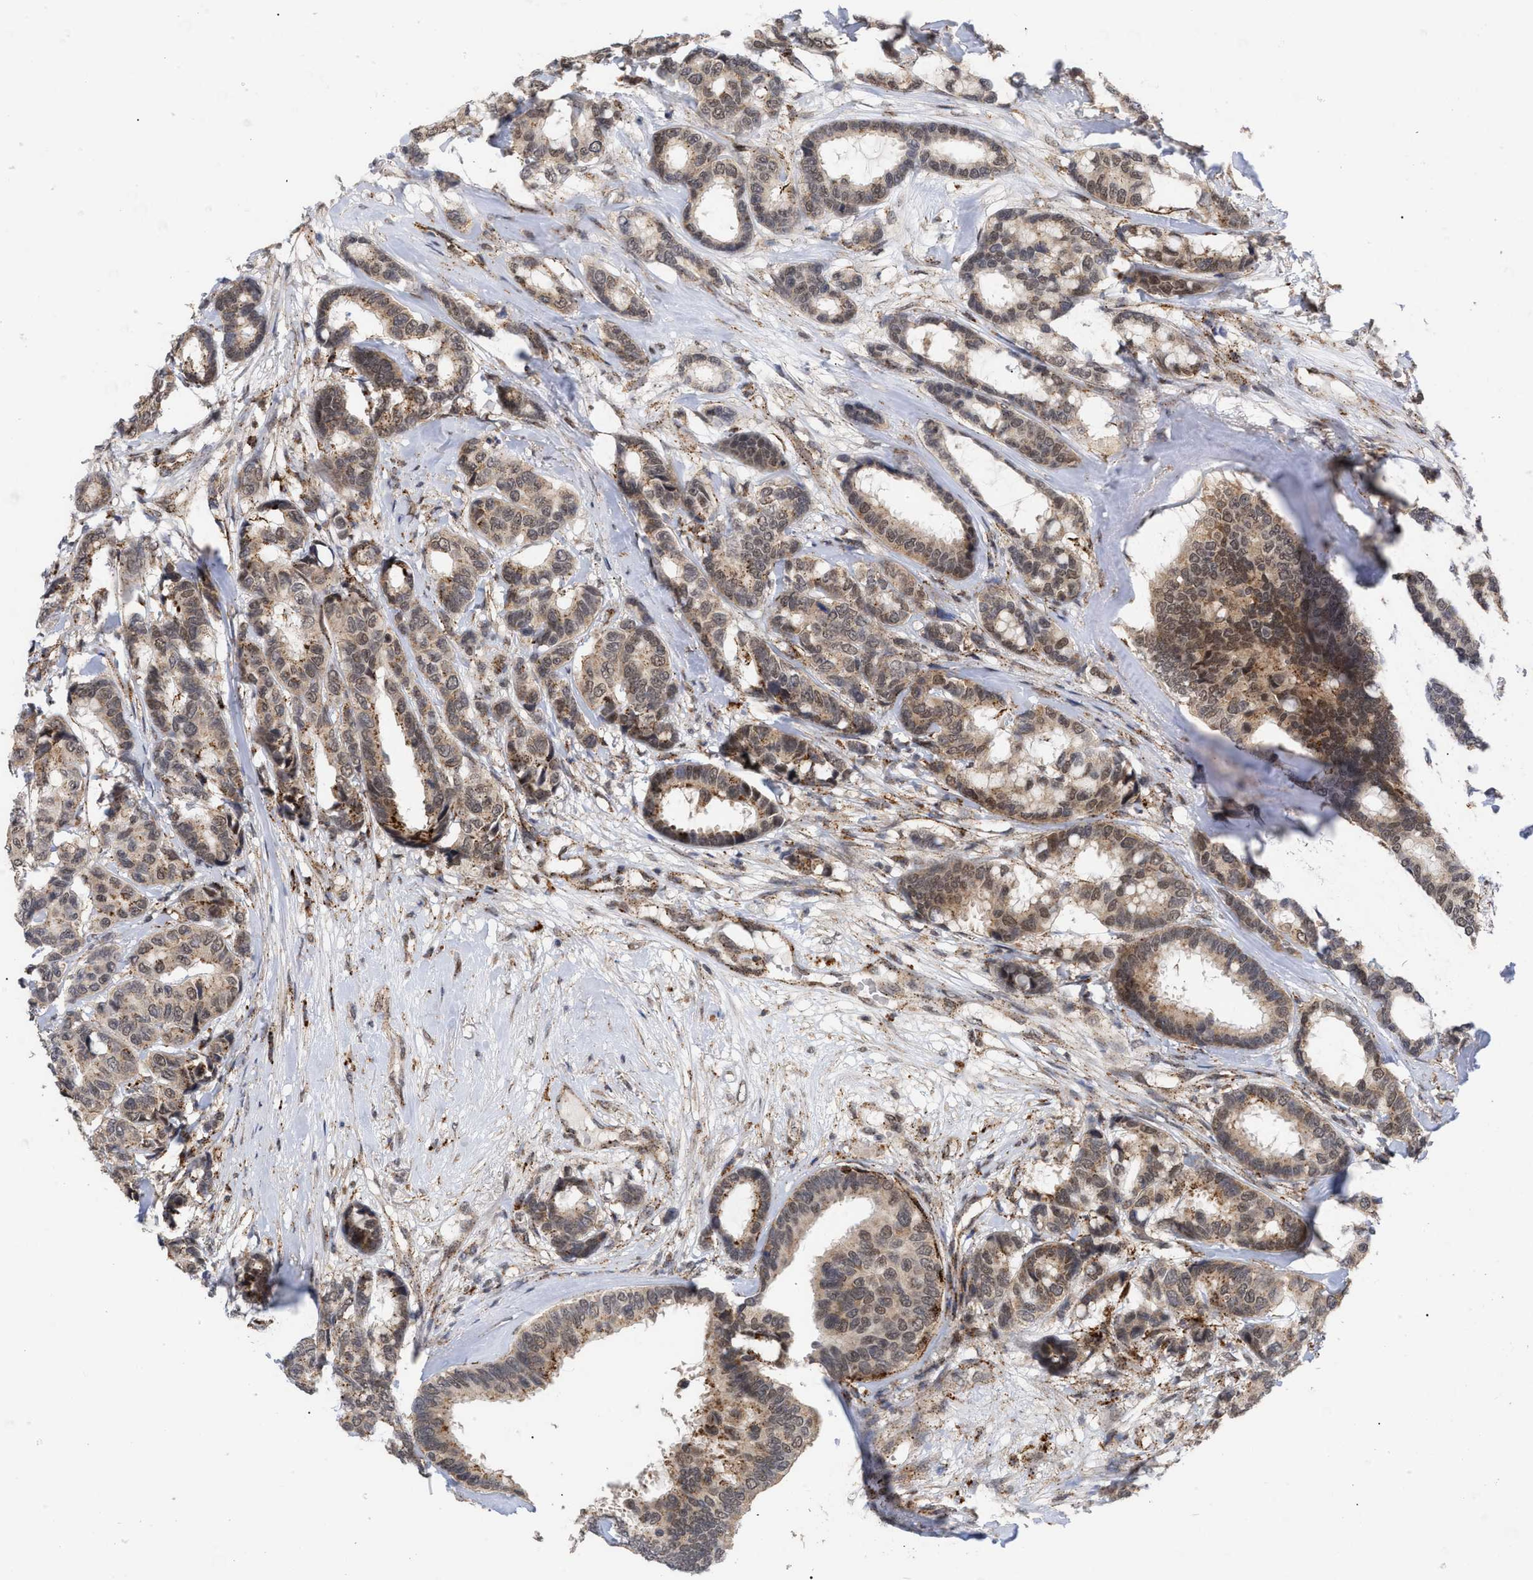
{"staining": {"intensity": "moderate", "quantity": "25%-75%", "location": "cytoplasmic/membranous,nuclear"}, "tissue": "breast cancer", "cell_type": "Tumor cells", "image_type": "cancer", "snomed": [{"axis": "morphology", "description": "Duct carcinoma"}, {"axis": "topography", "description": "Breast"}], "caption": "High-power microscopy captured an IHC photomicrograph of breast cancer (intraductal carcinoma), revealing moderate cytoplasmic/membranous and nuclear expression in approximately 25%-75% of tumor cells.", "gene": "UPF1", "patient": {"sex": "female", "age": 87}}